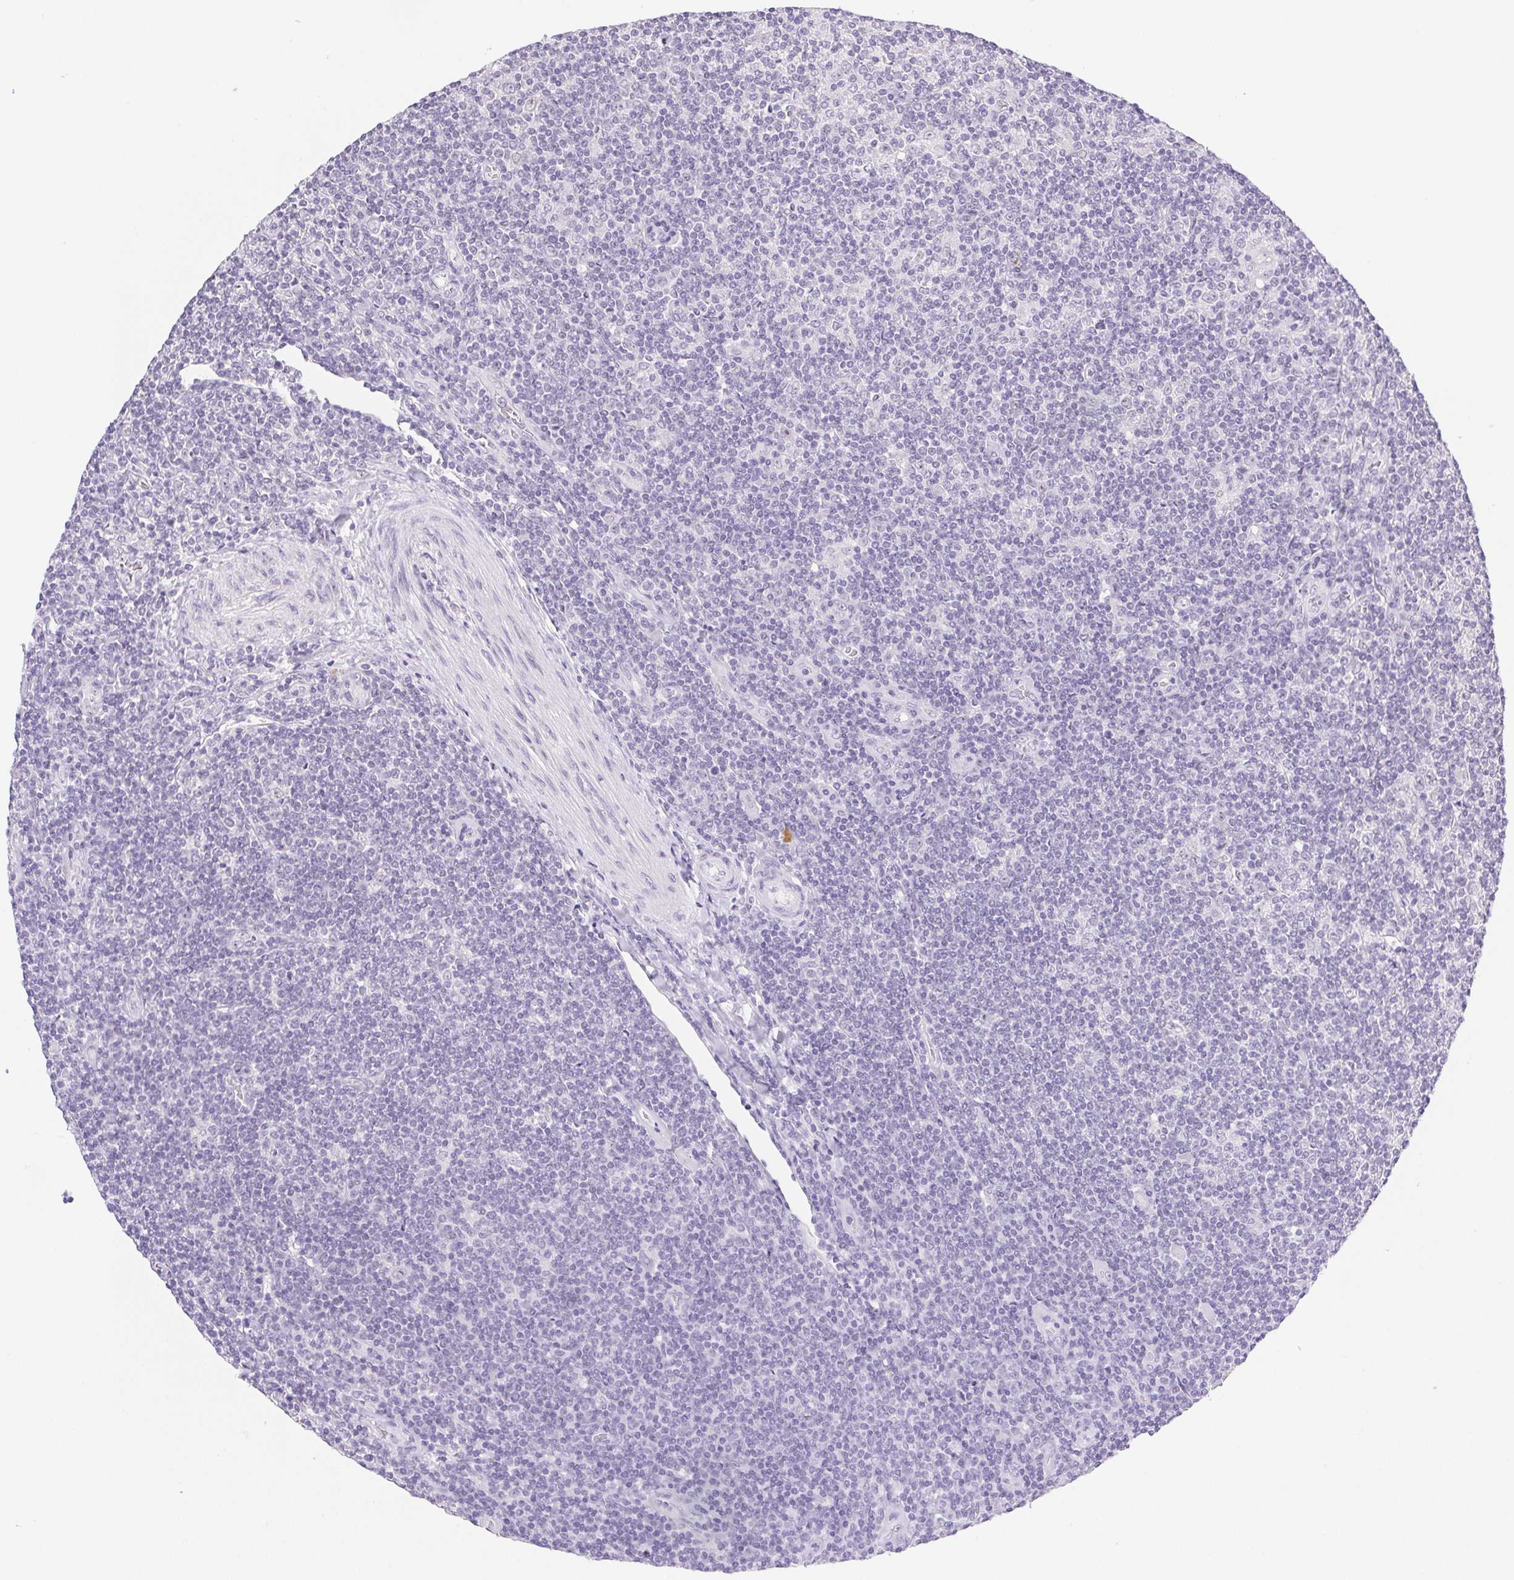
{"staining": {"intensity": "negative", "quantity": "none", "location": "none"}, "tissue": "lymphoma", "cell_type": "Tumor cells", "image_type": "cancer", "snomed": [{"axis": "morphology", "description": "Hodgkin's disease, NOS"}, {"axis": "topography", "description": "Lymph node"}], "caption": "The micrograph exhibits no staining of tumor cells in Hodgkin's disease.", "gene": "ST8SIA3", "patient": {"sex": "male", "age": 40}}